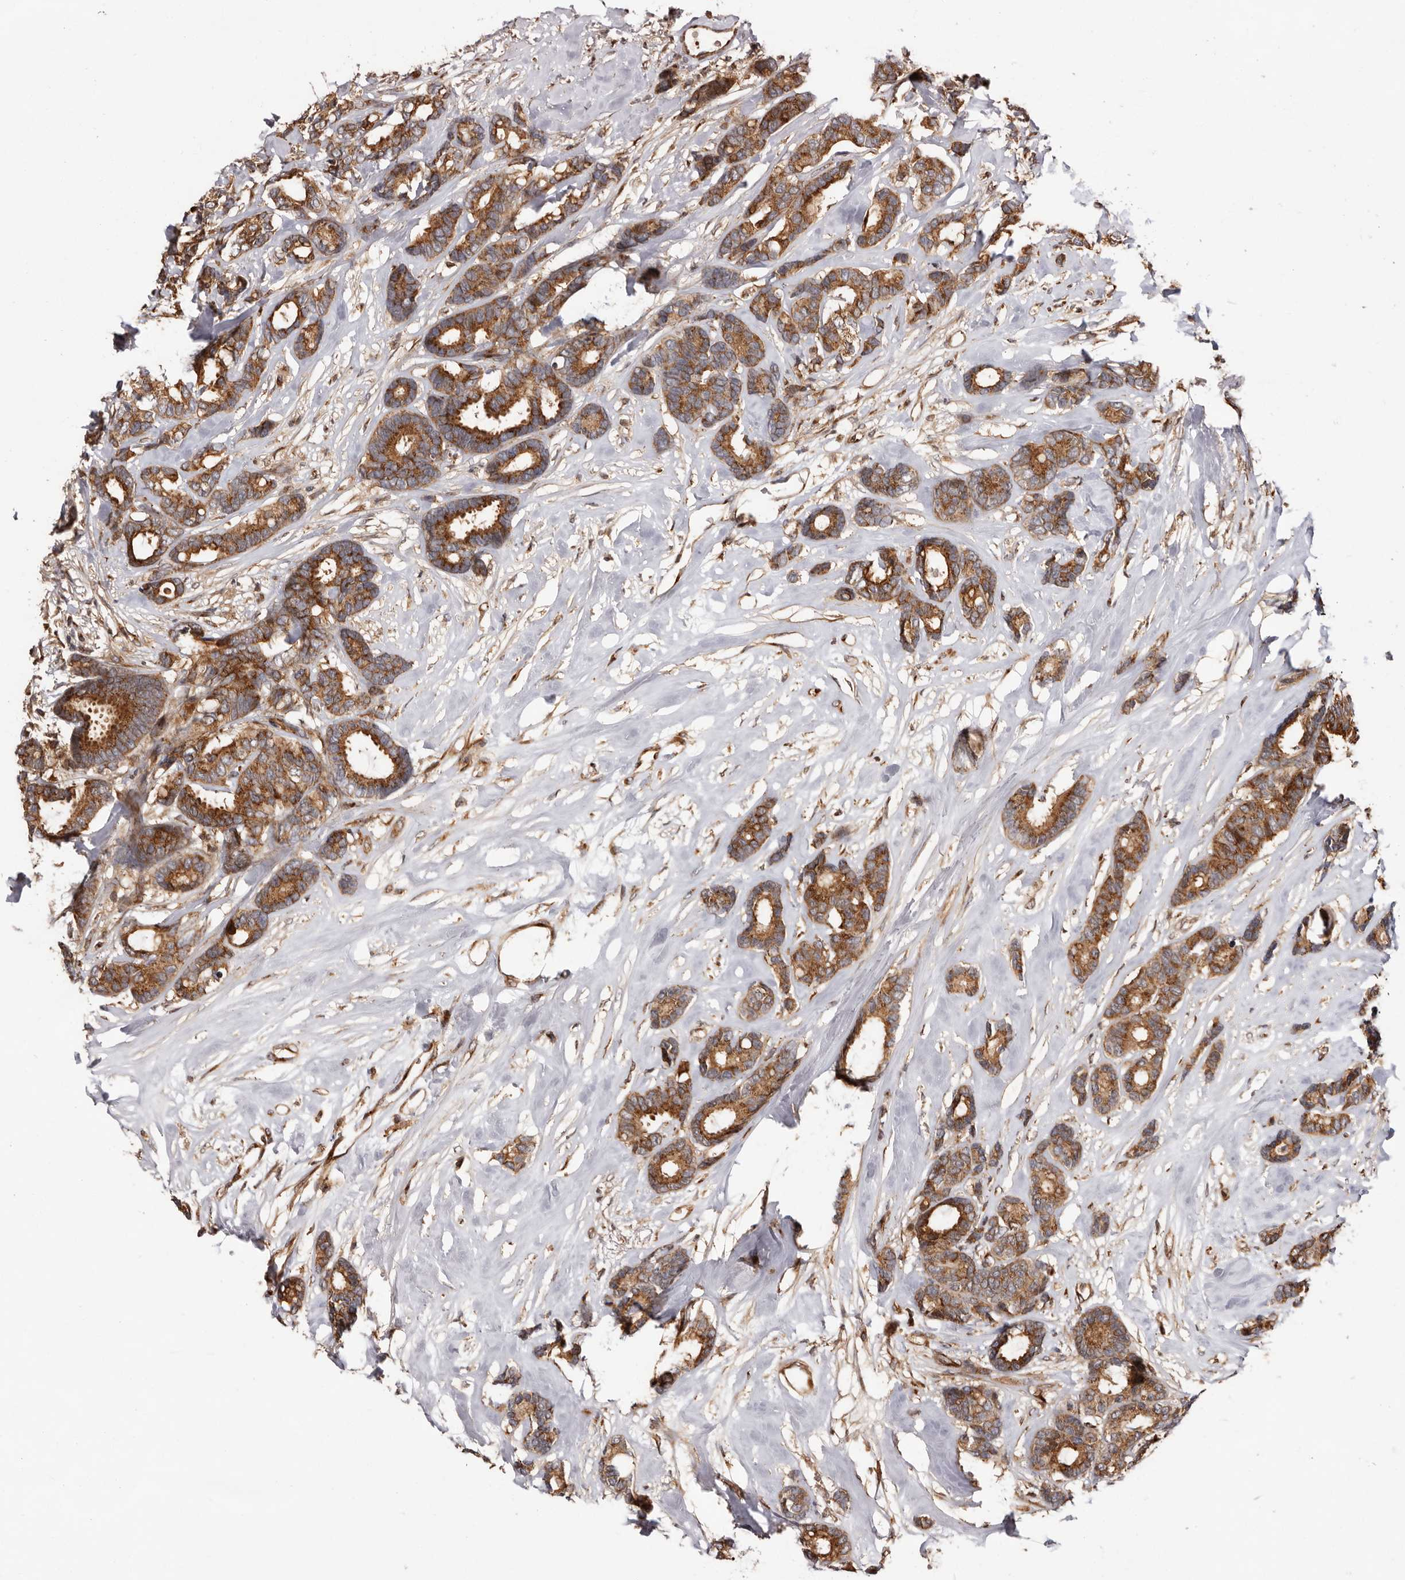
{"staining": {"intensity": "strong", "quantity": ">75%", "location": "cytoplasmic/membranous"}, "tissue": "breast cancer", "cell_type": "Tumor cells", "image_type": "cancer", "snomed": [{"axis": "morphology", "description": "Duct carcinoma"}, {"axis": "topography", "description": "Breast"}], "caption": "Protein staining demonstrates strong cytoplasmic/membranous positivity in approximately >75% of tumor cells in breast infiltrating ductal carcinoma.", "gene": "GPR27", "patient": {"sex": "female", "age": 87}}